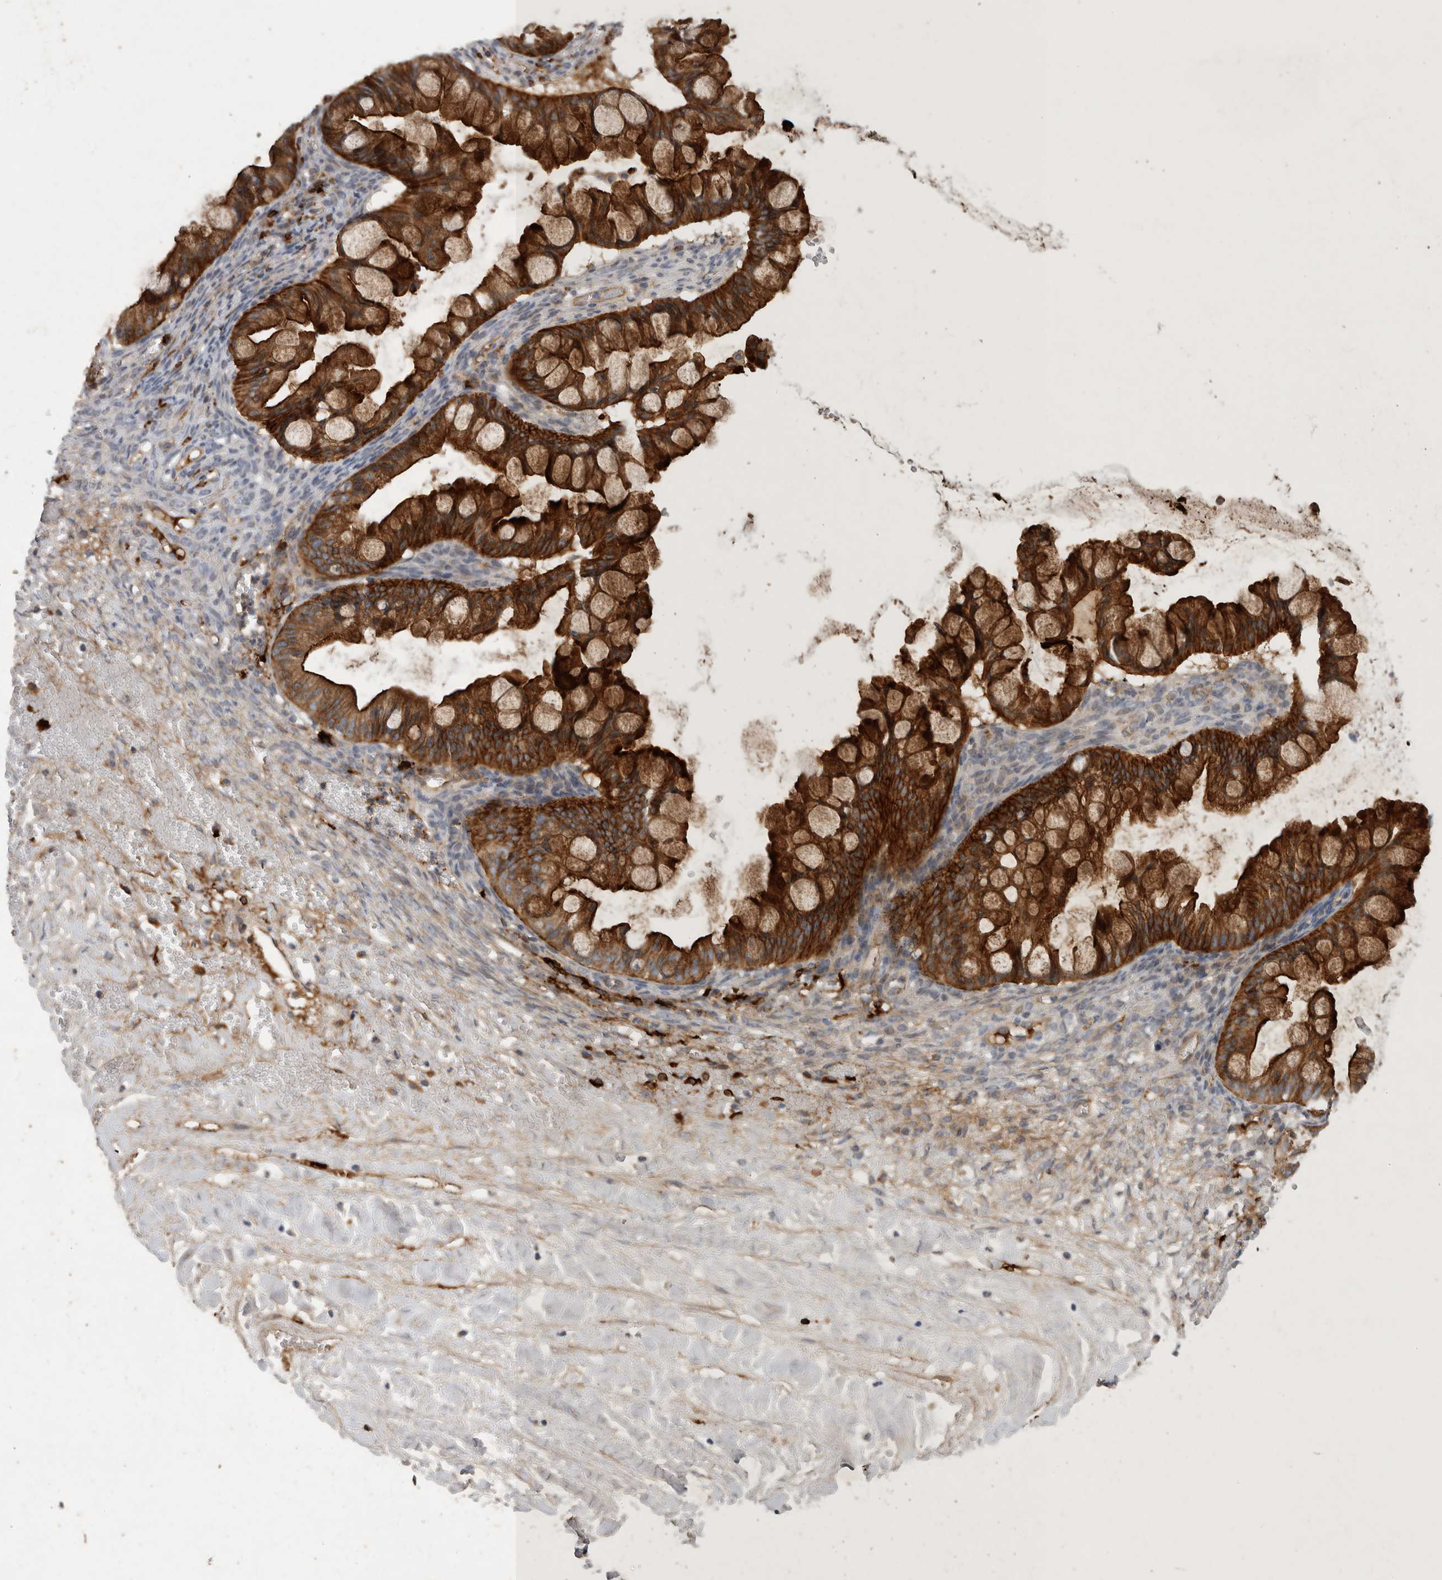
{"staining": {"intensity": "strong", "quantity": ">75%", "location": "cytoplasmic/membranous"}, "tissue": "ovarian cancer", "cell_type": "Tumor cells", "image_type": "cancer", "snomed": [{"axis": "morphology", "description": "Cystadenocarcinoma, mucinous, NOS"}, {"axis": "topography", "description": "Ovary"}], "caption": "A micrograph of ovarian mucinous cystadenocarcinoma stained for a protein demonstrates strong cytoplasmic/membranous brown staining in tumor cells.", "gene": "MLPH", "patient": {"sex": "female", "age": 73}}